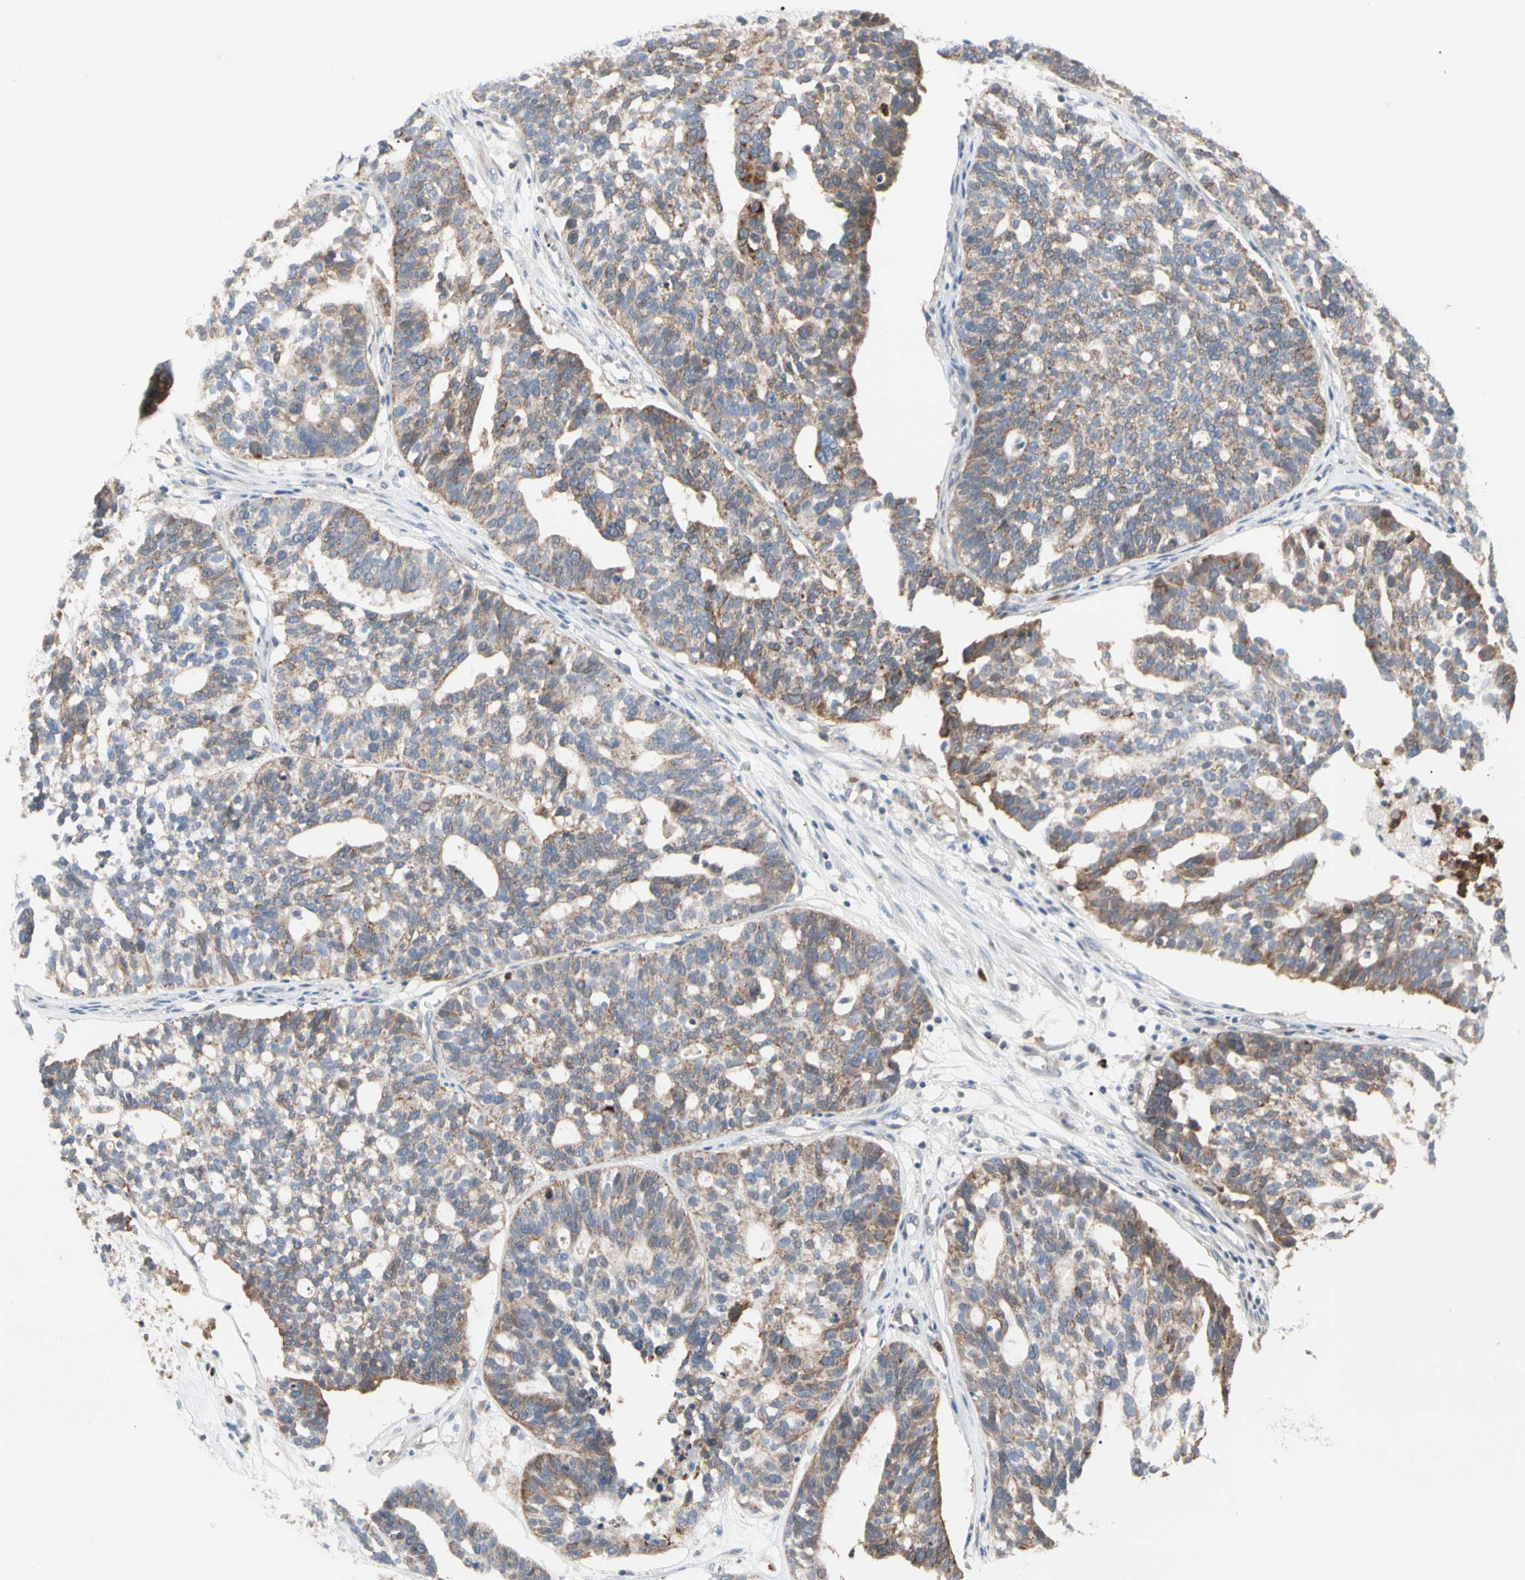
{"staining": {"intensity": "weak", "quantity": "25%-75%", "location": "cytoplasmic/membranous"}, "tissue": "ovarian cancer", "cell_type": "Tumor cells", "image_type": "cancer", "snomed": [{"axis": "morphology", "description": "Cystadenocarcinoma, serous, NOS"}, {"axis": "topography", "description": "Ovary"}], "caption": "High-power microscopy captured an immunohistochemistry (IHC) micrograph of ovarian cancer, revealing weak cytoplasmic/membranous expression in approximately 25%-75% of tumor cells.", "gene": "MCL1", "patient": {"sex": "female", "age": 59}}